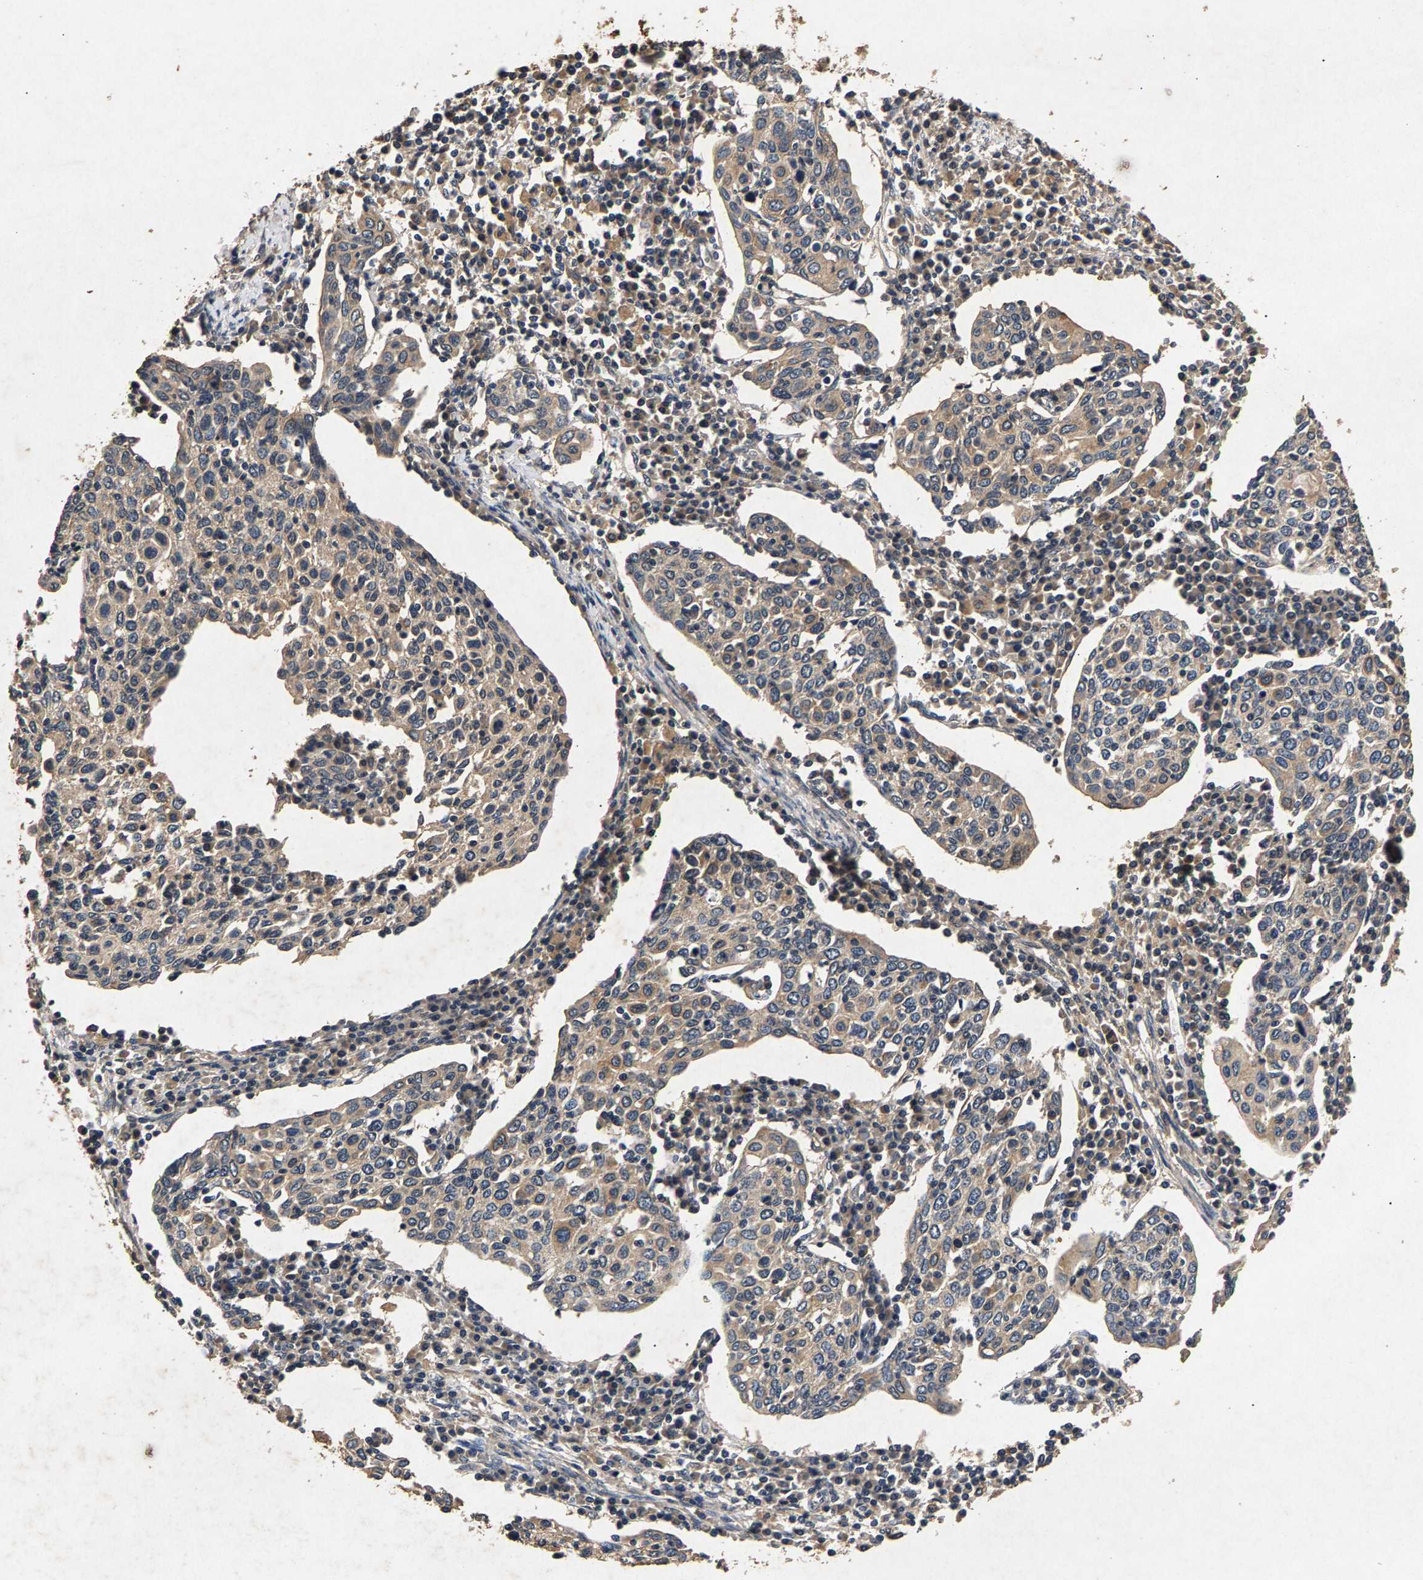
{"staining": {"intensity": "moderate", "quantity": ">75%", "location": "cytoplasmic/membranous"}, "tissue": "cervical cancer", "cell_type": "Tumor cells", "image_type": "cancer", "snomed": [{"axis": "morphology", "description": "Squamous cell carcinoma, NOS"}, {"axis": "topography", "description": "Cervix"}], "caption": "Squamous cell carcinoma (cervical) stained with a brown dye exhibits moderate cytoplasmic/membranous positive staining in about >75% of tumor cells.", "gene": "PPP1CC", "patient": {"sex": "female", "age": 40}}